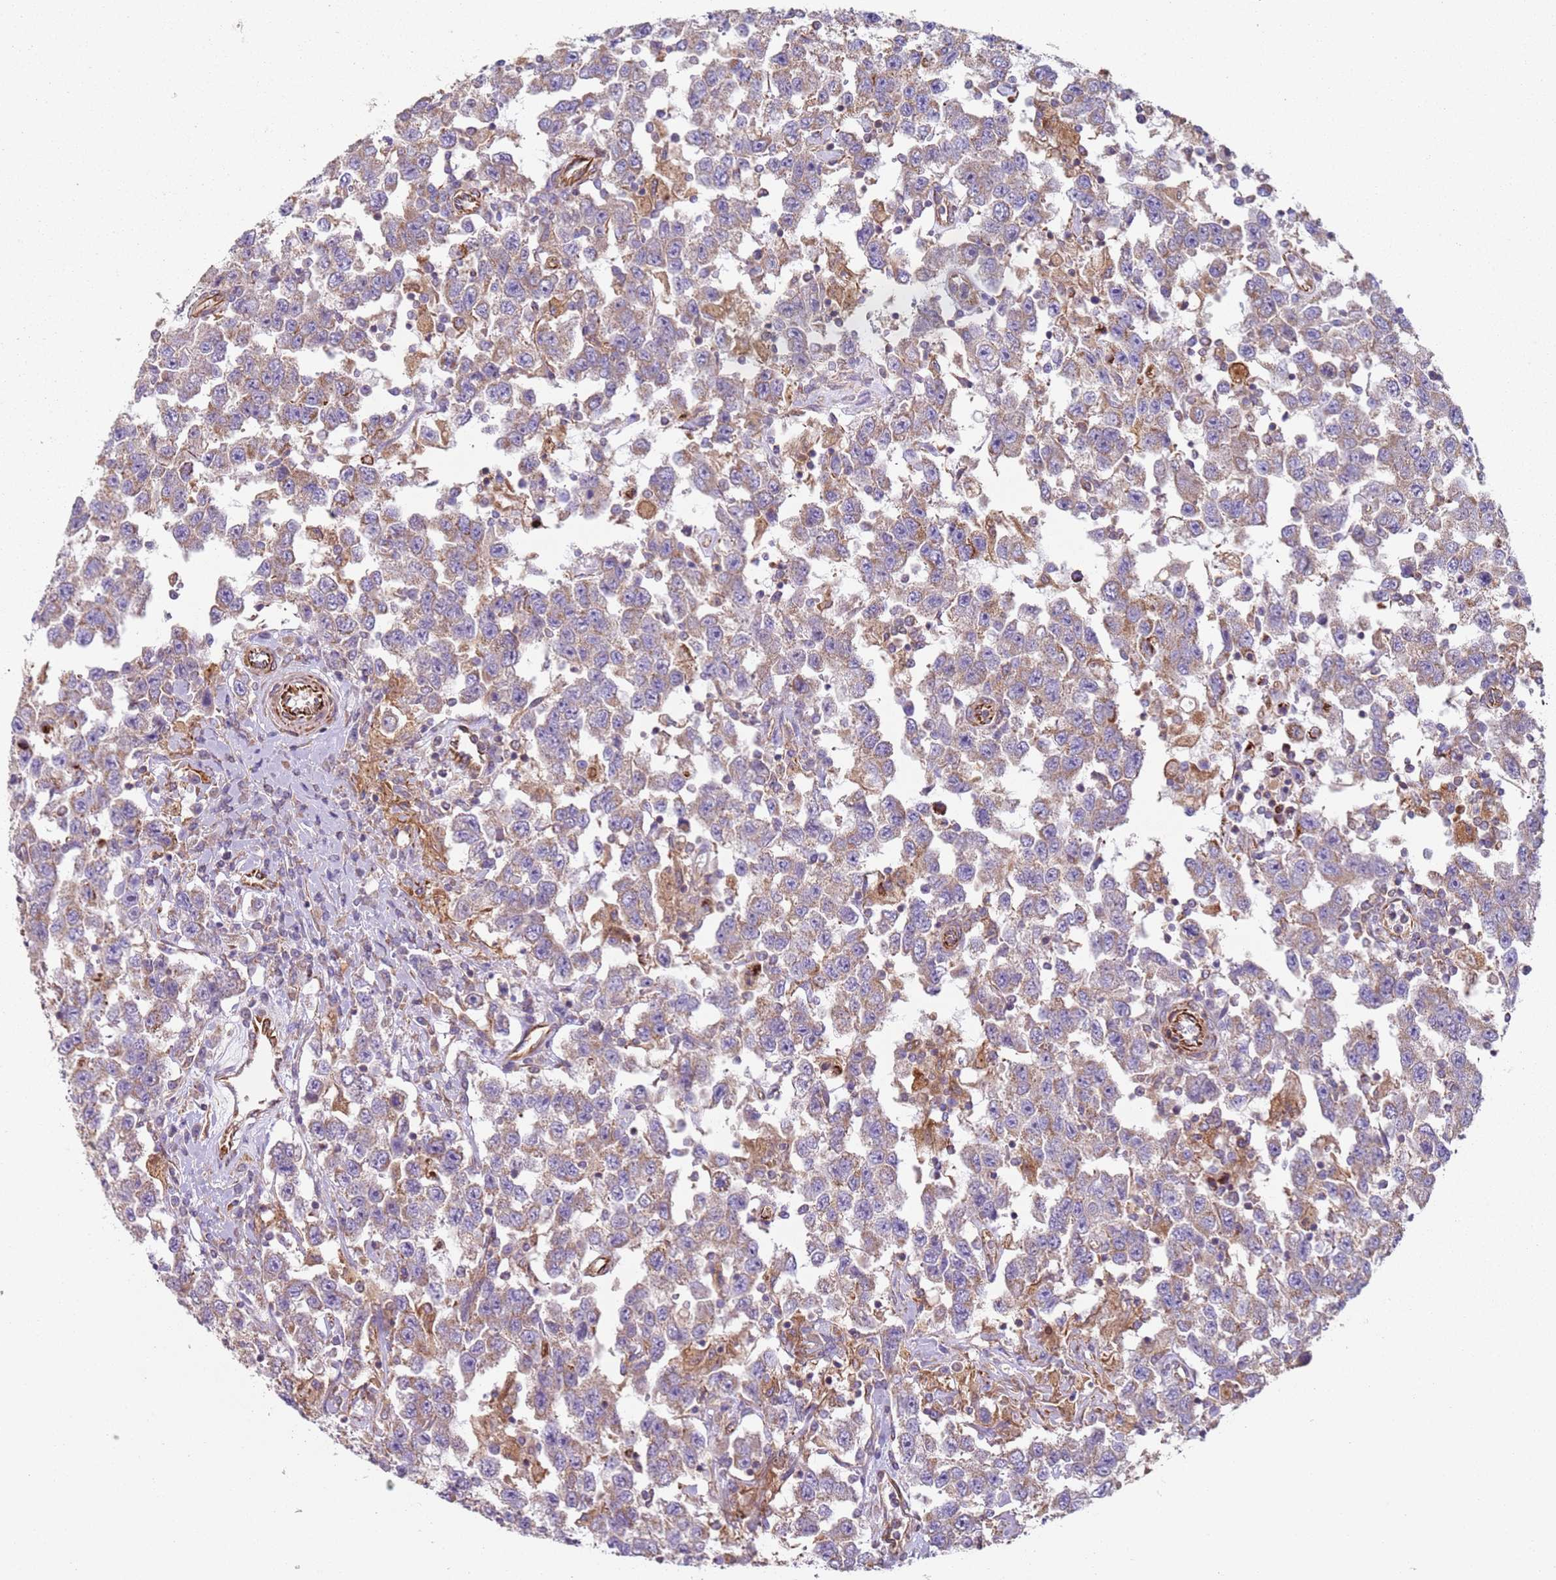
{"staining": {"intensity": "weak", "quantity": ">75%", "location": "cytoplasmic/membranous"}, "tissue": "testis cancer", "cell_type": "Tumor cells", "image_type": "cancer", "snomed": [{"axis": "morphology", "description": "Seminoma, NOS"}, {"axis": "topography", "description": "Testis"}], "caption": "Immunohistochemistry (IHC) histopathology image of human testis cancer (seminoma) stained for a protein (brown), which displays low levels of weak cytoplasmic/membranous staining in about >75% of tumor cells.", "gene": "SNAPIN", "patient": {"sex": "male", "age": 41}}